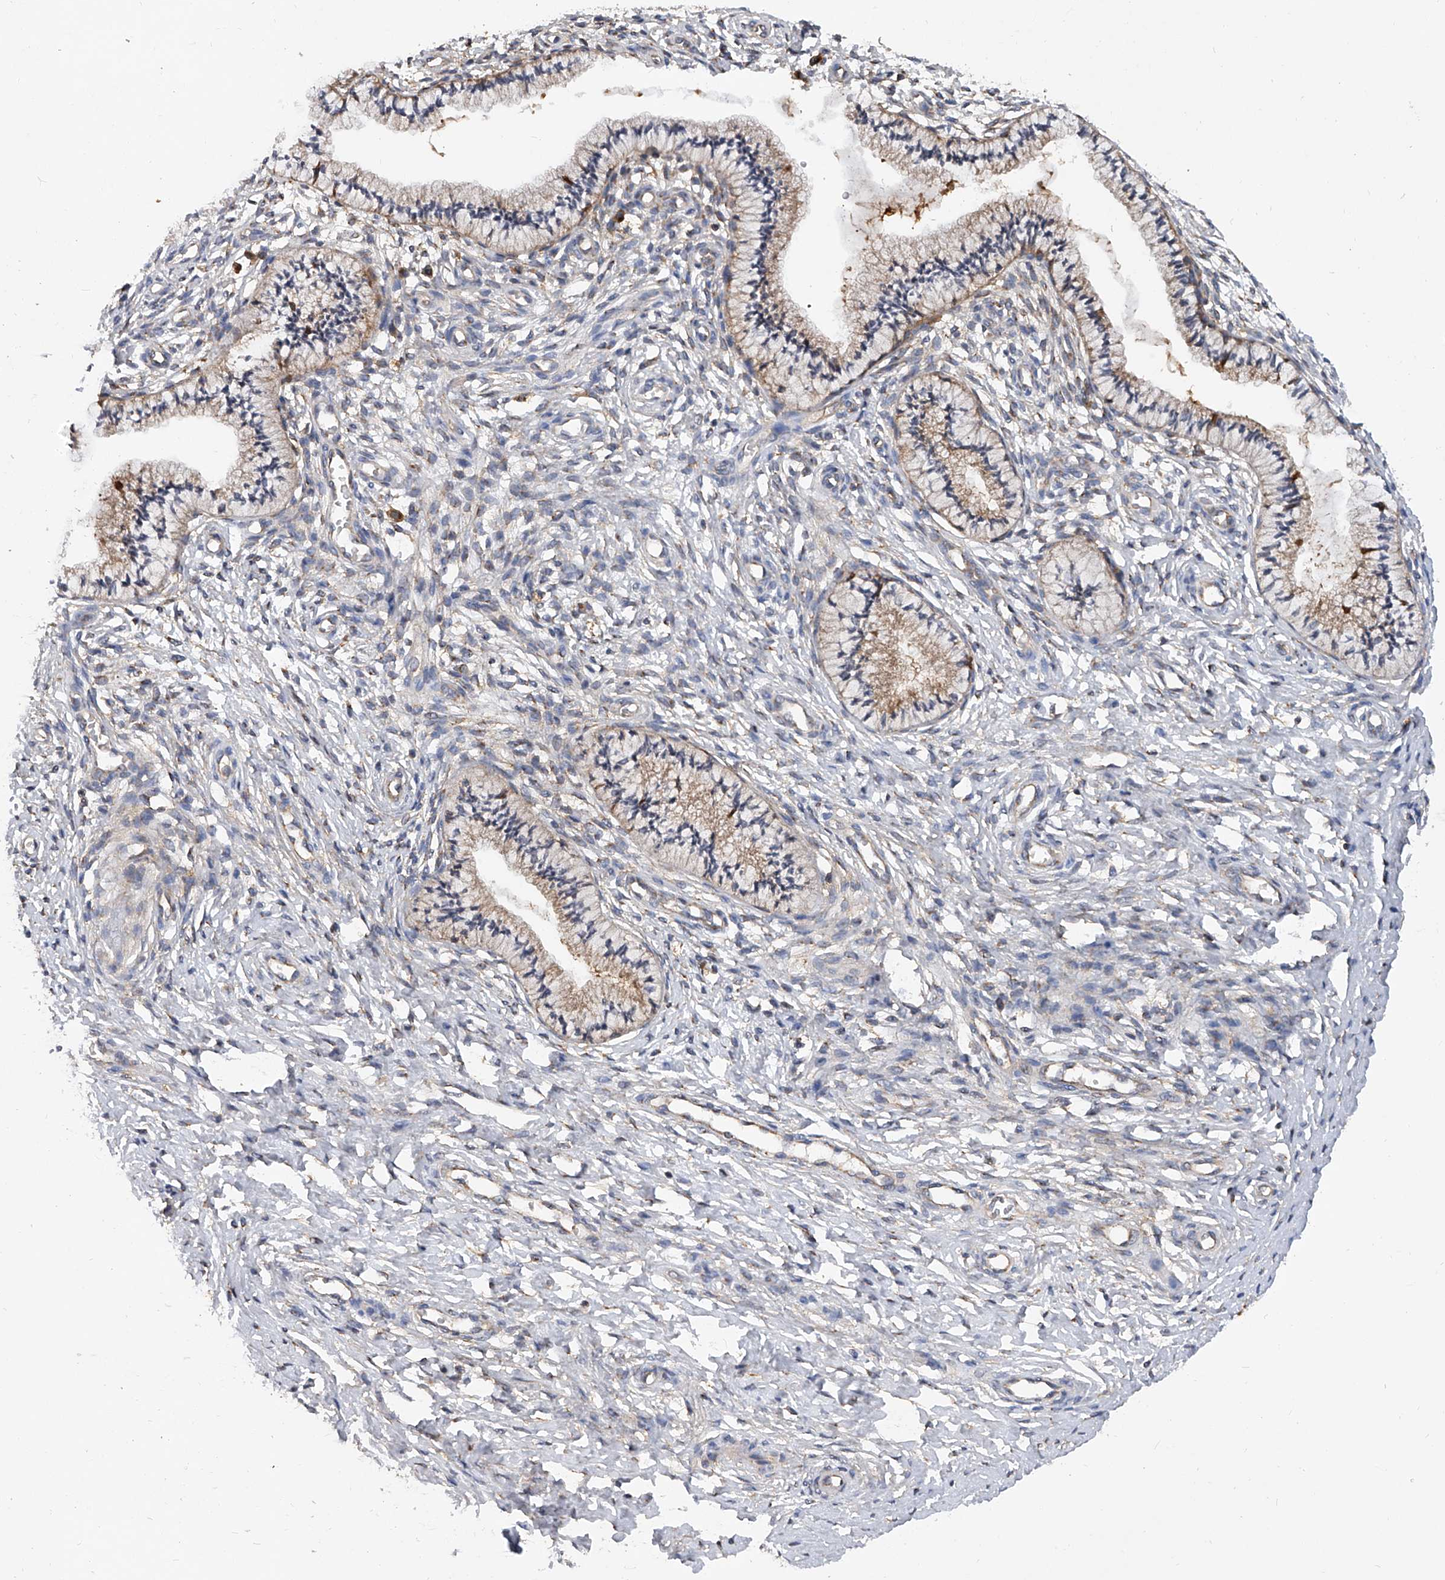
{"staining": {"intensity": "moderate", "quantity": ">75%", "location": "cytoplasmic/membranous"}, "tissue": "cervix", "cell_type": "Glandular cells", "image_type": "normal", "snomed": [{"axis": "morphology", "description": "Normal tissue, NOS"}, {"axis": "topography", "description": "Cervix"}], "caption": "DAB immunohistochemical staining of benign human cervix displays moderate cytoplasmic/membranous protein expression in approximately >75% of glandular cells. Using DAB (3,3'-diaminobenzidine) (brown) and hematoxylin (blue) stains, captured at high magnification using brightfield microscopy.", "gene": "CFAP410", "patient": {"sex": "female", "age": 36}}